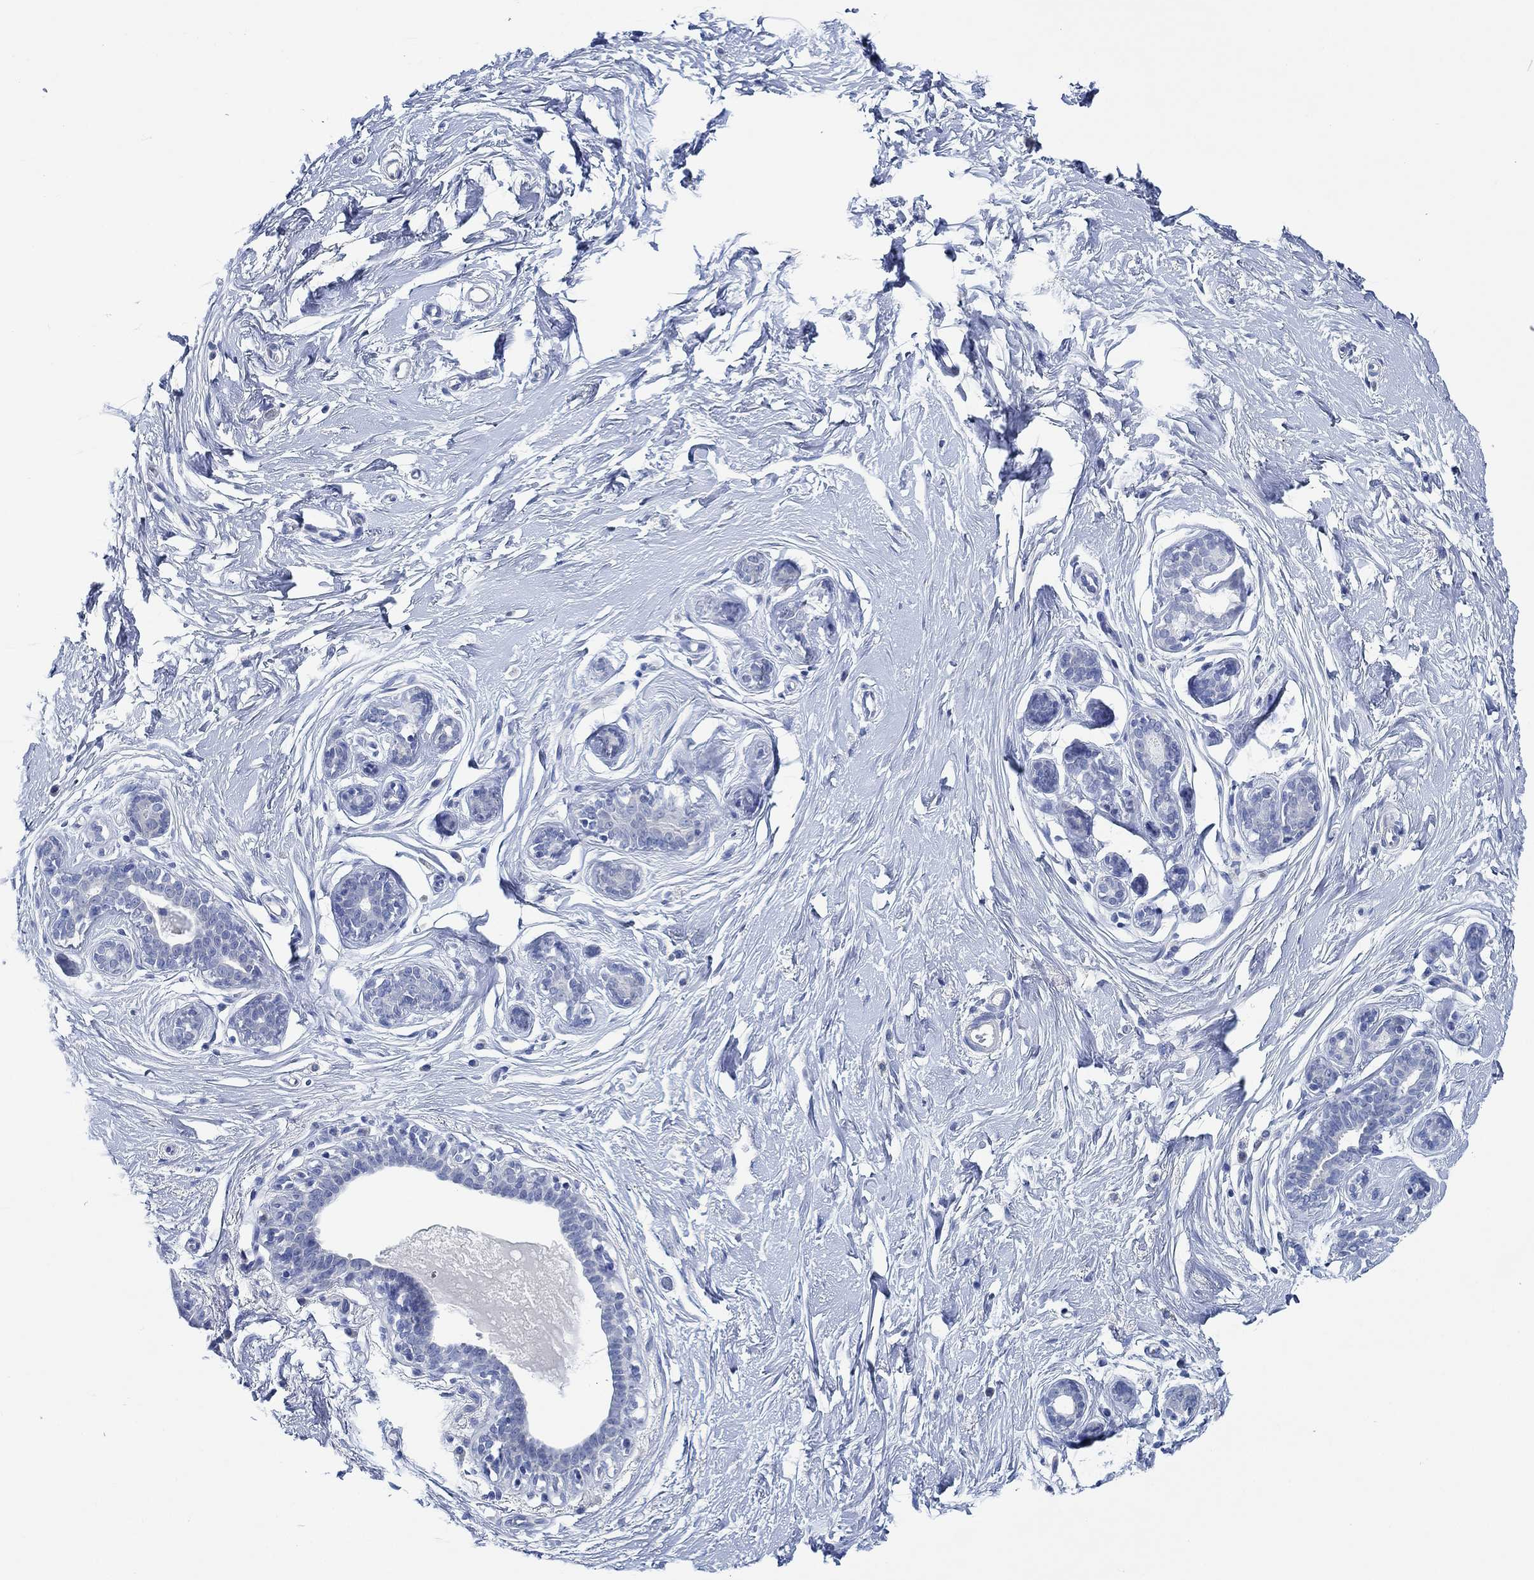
{"staining": {"intensity": "negative", "quantity": "none", "location": "none"}, "tissue": "breast", "cell_type": "Adipocytes", "image_type": "normal", "snomed": [{"axis": "morphology", "description": "Normal tissue, NOS"}, {"axis": "topography", "description": "Breast"}], "caption": "There is no significant expression in adipocytes of breast. (Brightfield microscopy of DAB immunohistochemistry at high magnification).", "gene": "ZNF671", "patient": {"sex": "female", "age": 37}}